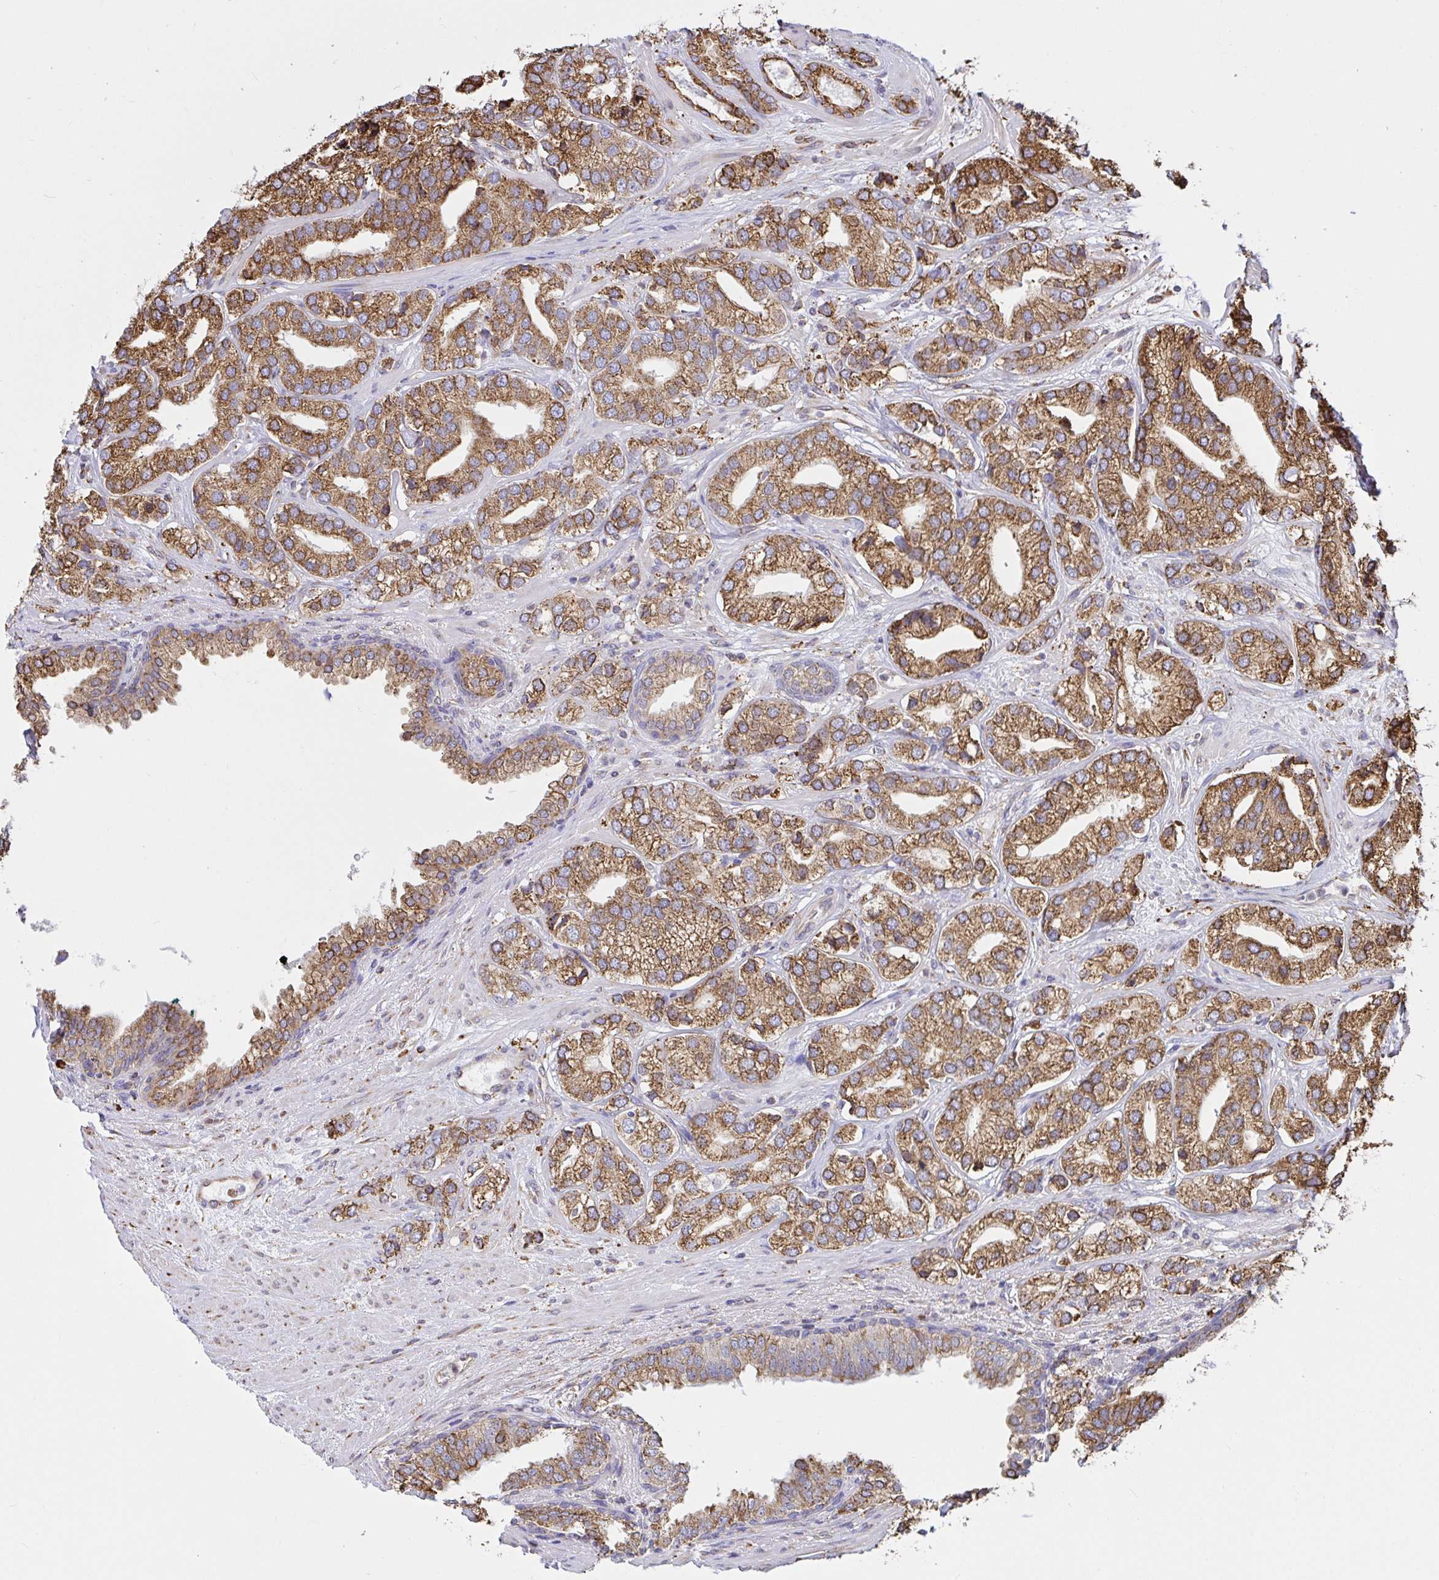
{"staining": {"intensity": "moderate", "quantity": ">75%", "location": "cytoplasmic/membranous"}, "tissue": "prostate cancer", "cell_type": "Tumor cells", "image_type": "cancer", "snomed": [{"axis": "morphology", "description": "Adenocarcinoma, High grade"}, {"axis": "topography", "description": "Prostate"}], "caption": "This is an image of IHC staining of prostate high-grade adenocarcinoma, which shows moderate staining in the cytoplasmic/membranous of tumor cells.", "gene": "CLGN", "patient": {"sex": "male", "age": 58}}